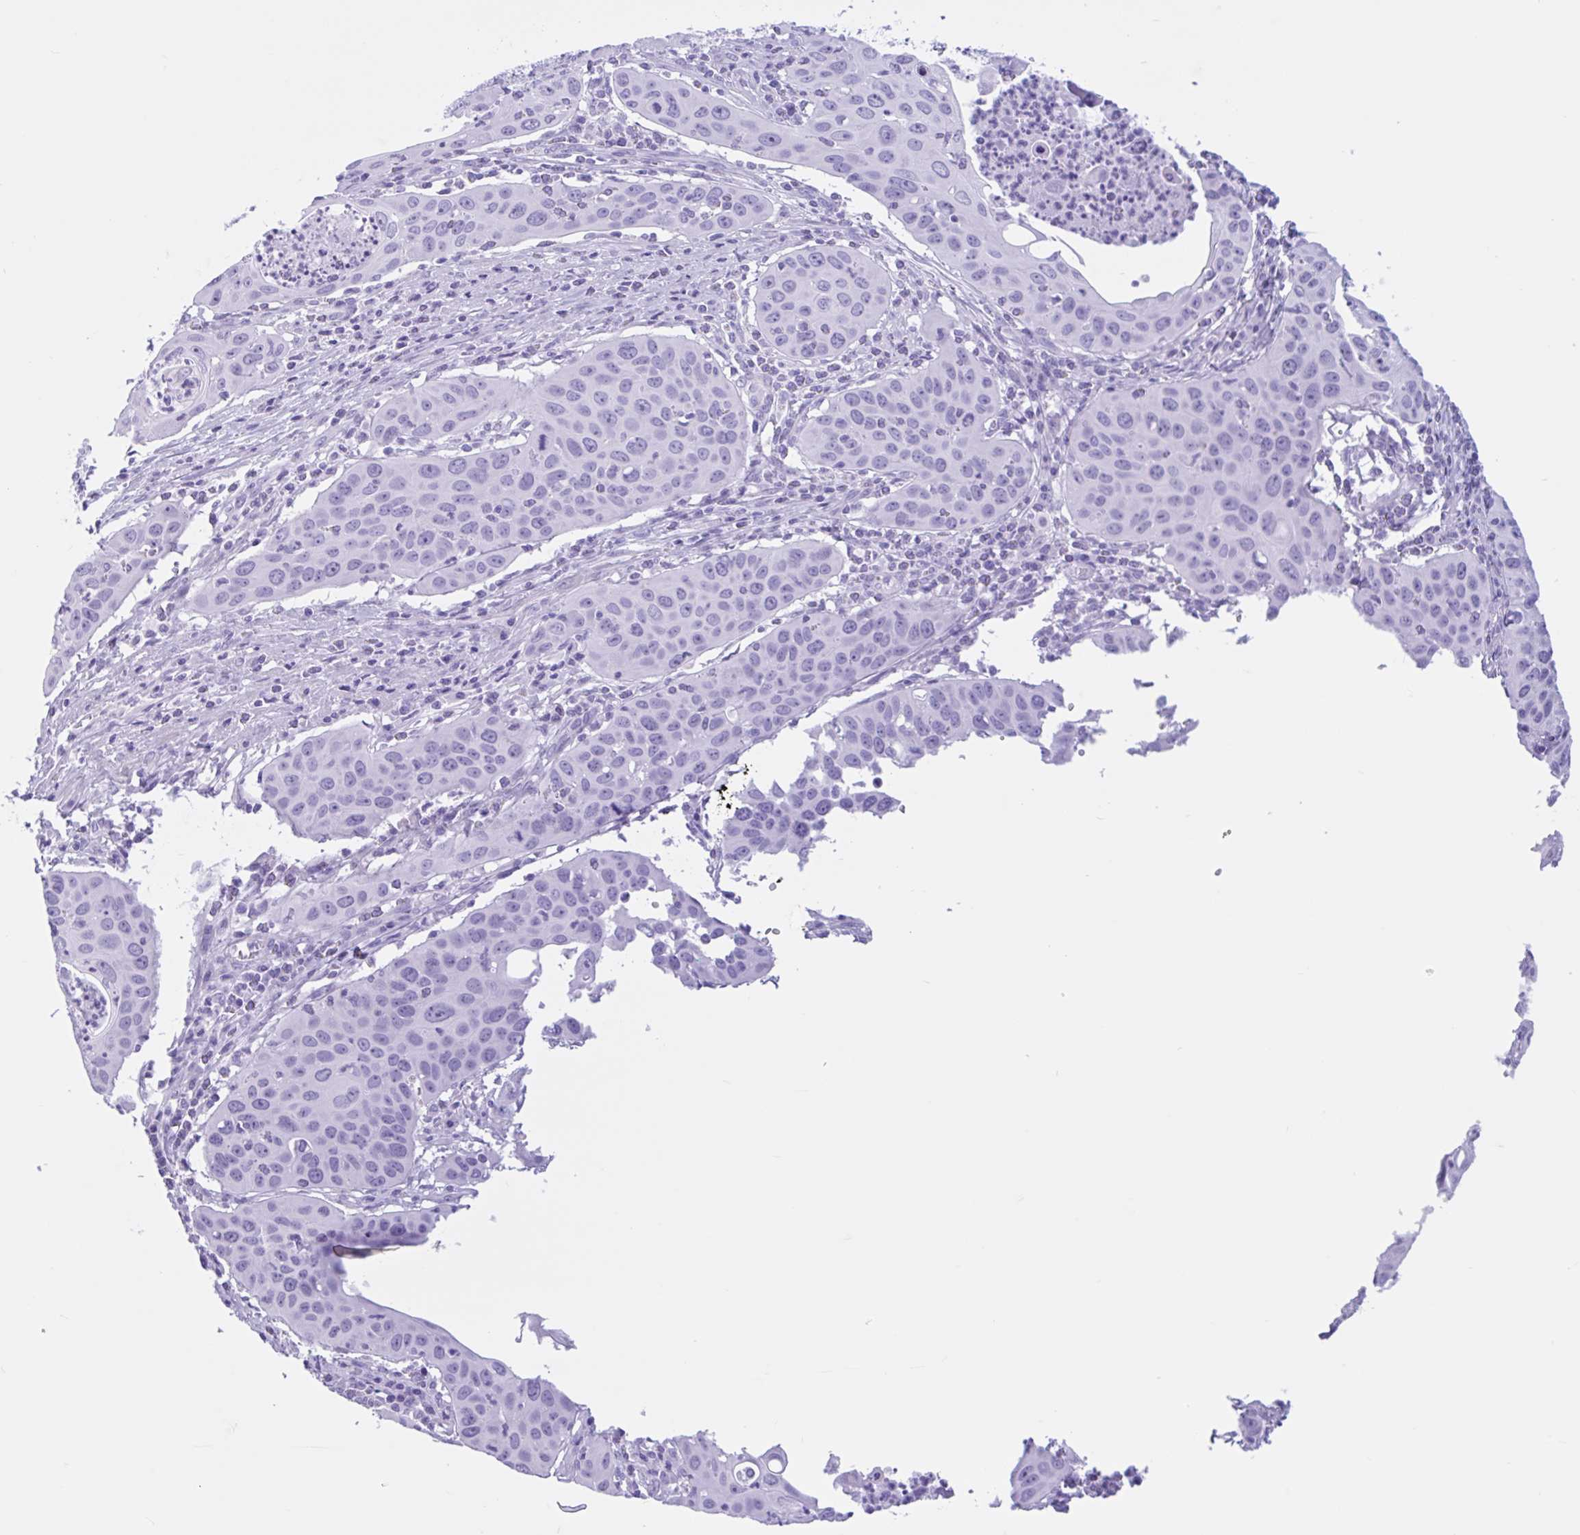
{"staining": {"intensity": "negative", "quantity": "none", "location": "none"}, "tissue": "cervical cancer", "cell_type": "Tumor cells", "image_type": "cancer", "snomed": [{"axis": "morphology", "description": "Squamous cell carcinoma, NOS"}, {"axis": "topography", "description": "Cervix"}], "caption": "Human squamous cell carcinoma (cervical) stained for a protein using immunohistochemistry (IHC) exhibits no expression in tumor cells.", "gene": "IAPP", "patient": {"sex": "female", "age": 36}}